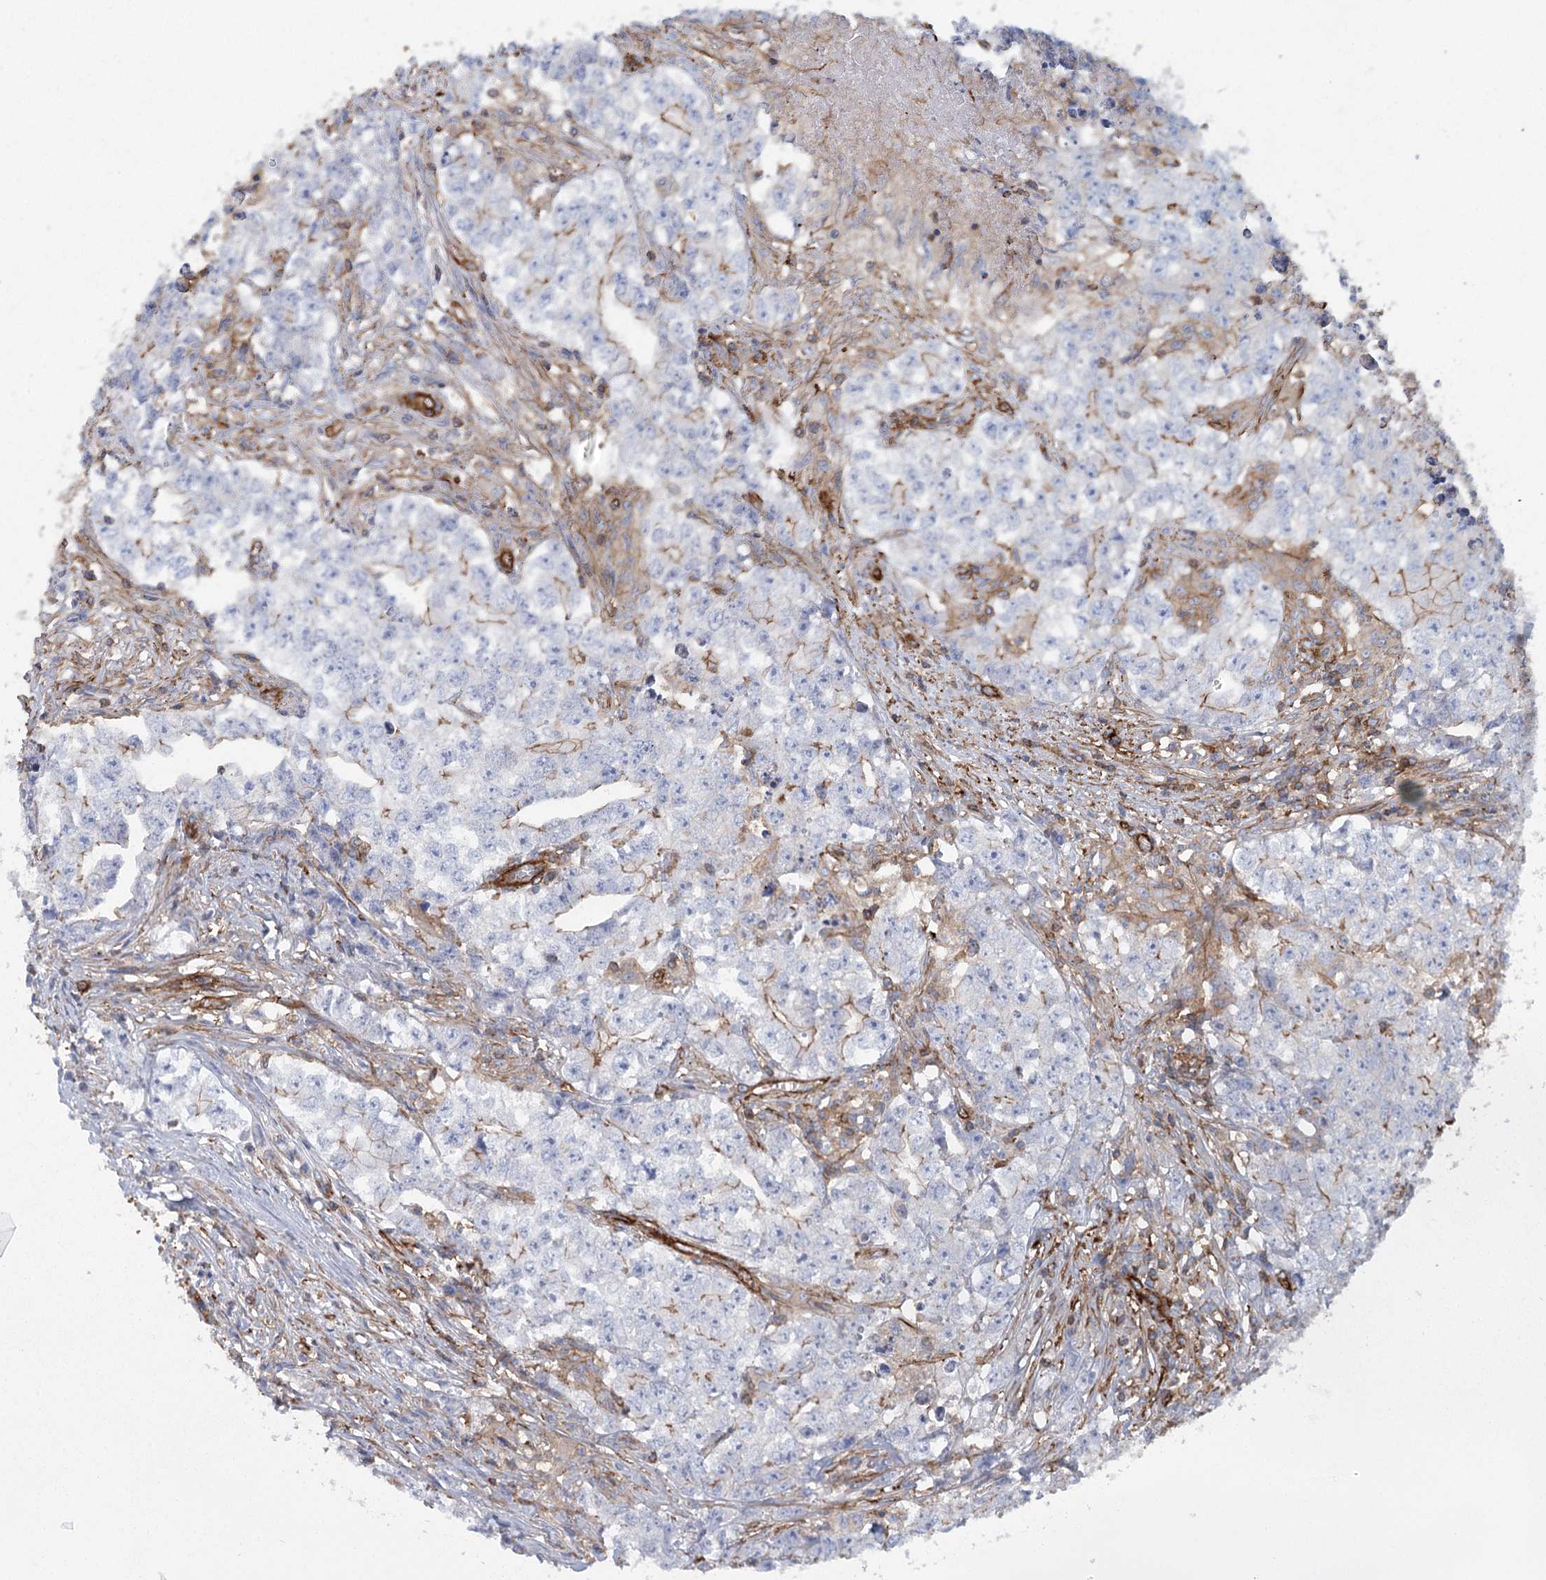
{"staining": {"intensity": "negative", "quantity": "none", "location": "none"}, "tissue": "testis cancer", "cell_type": "Tumor cells", "image_type": "cancer", "snomed": [{"axis": "morphology", "description": "Seminoma, NOS"}, {"axis": "morphology", "description": "Carcinoma, Embryonal, NOS"}, {"axis": "topography", "description": "Testis"}], "caption": "This is an IHC histopathology image of human testis embryonal carcinoma. There is no staining in tumor cells.", "gene": "IFT46", "patient": {"sex": "male", "age": 43}}